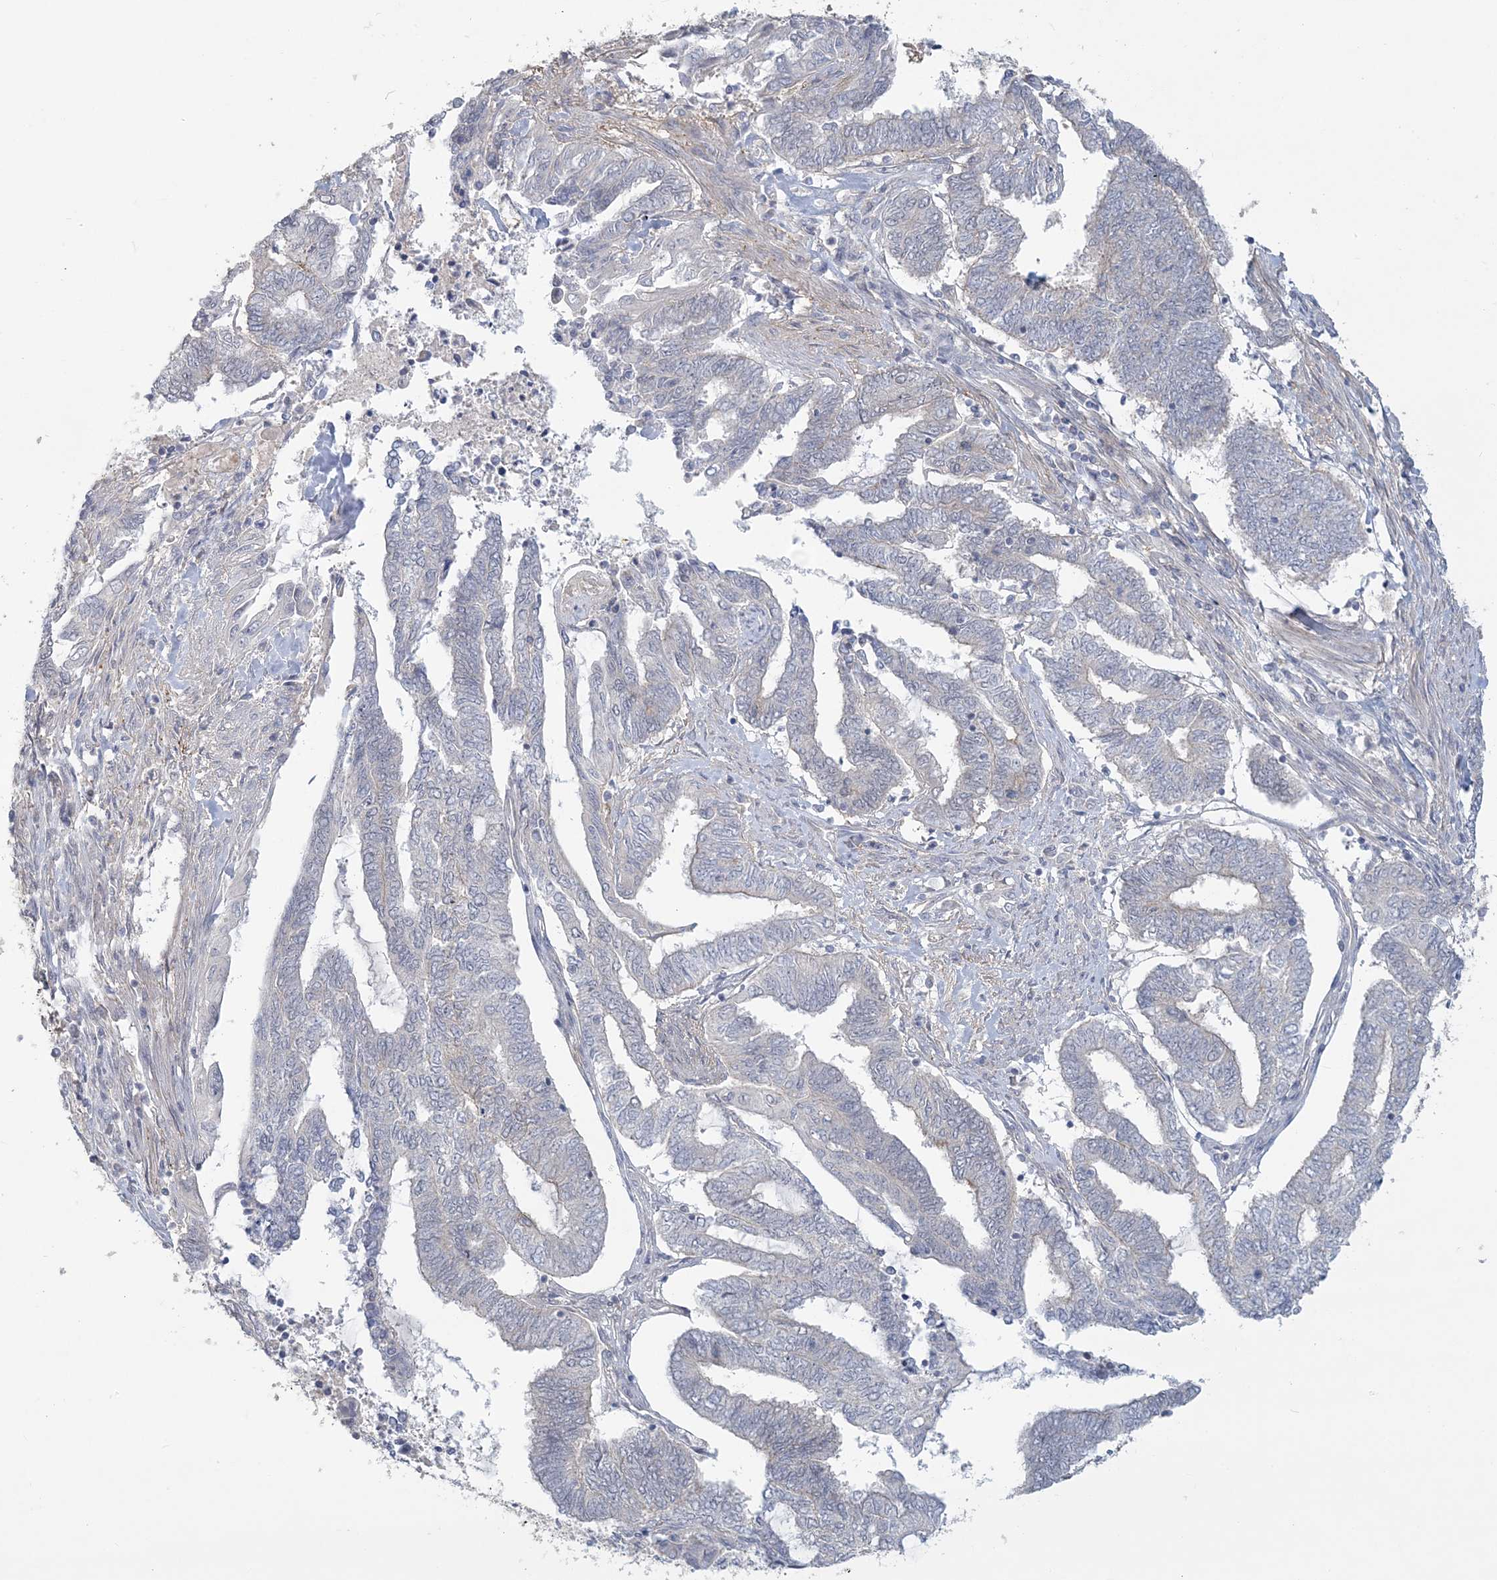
{"staining": {"intensity": "weak", "quantity": "<25%", "location": "cytoplasmic/membranous"}, "tissue": "endometrial cancer", "cell_type": "Tumor cells", "image_type": "cancer", "snomed": [{"axis": "morphology", "description": "Adenocarcinoma, NOS"}, {"axis": "topography", "description": "Uterus"}, {"axis": "topography", "description": "Endometrium"}], "caption": "Image shows no protein expression in tumor cells of adenocarcinoma (endometrial) tissue.", "gene": "ANKS1A", "patient": {"sex": "female", "age": 70}}